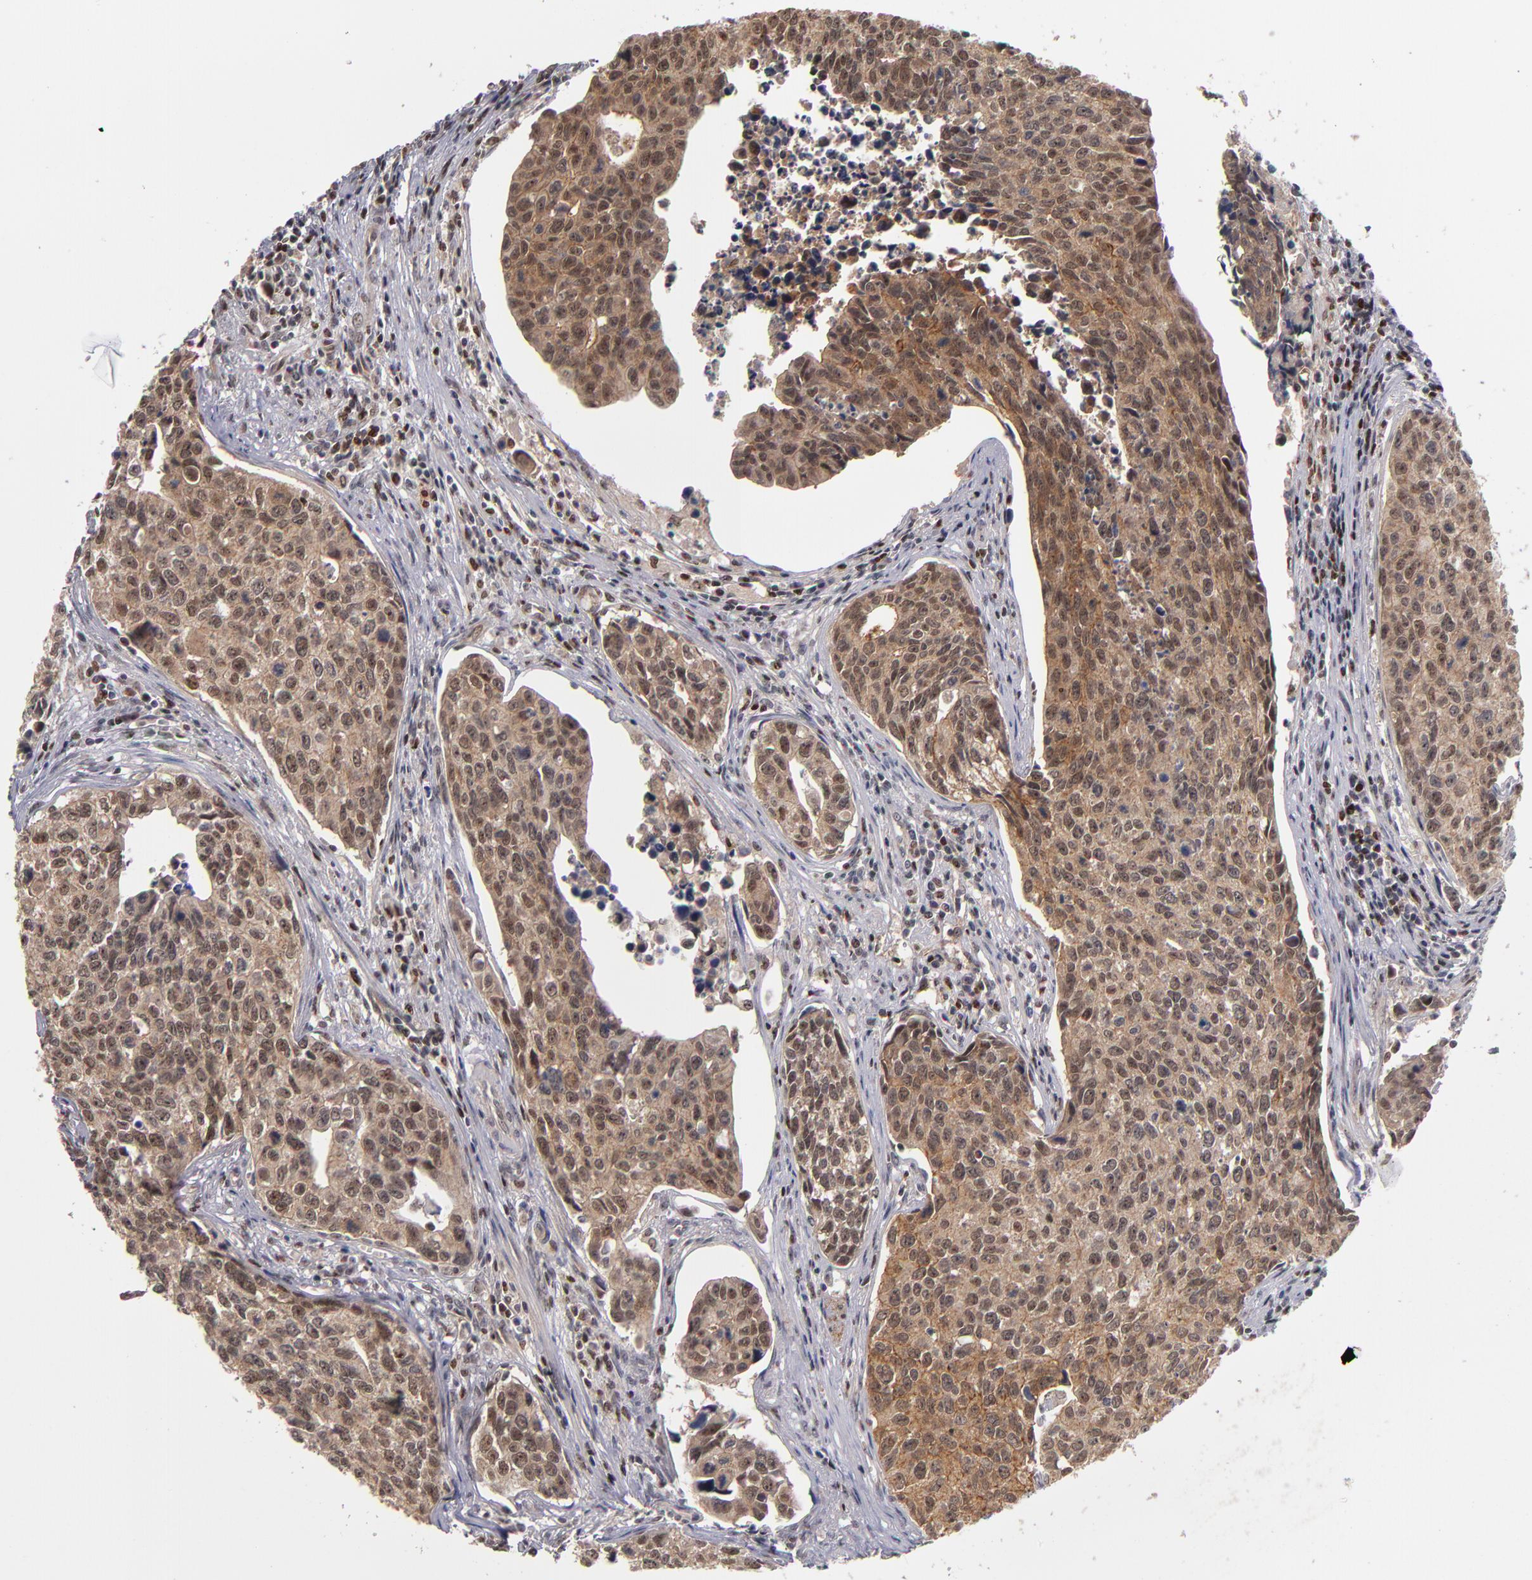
{"staining": {"intensity": "weak", "quantity": "25%-75%", "location": "cytoplasmic/membranous,nuclear"}, "tissue": "urothelial cancer", "cell_type": "Tumor cells", "image_type": "cancer", "snomed": [{"axis": "morphology", "description": "Urothelial carcinoma, High grade"}, {"axis": "topography", "description": "Urinary bladder"}], "caption": "Immunohistochemical staining of human urothelial carcinoma (high-grade) exhibits low levels of weak cytoplasmic/membranous and nuclear expression in approximately 25%-75% of tumor cells. (DAB IHC, brown staining for protein, blue staining for nuclei).", "gene": "KDM6A", "patient": {"sex": "male", "age": 81}}